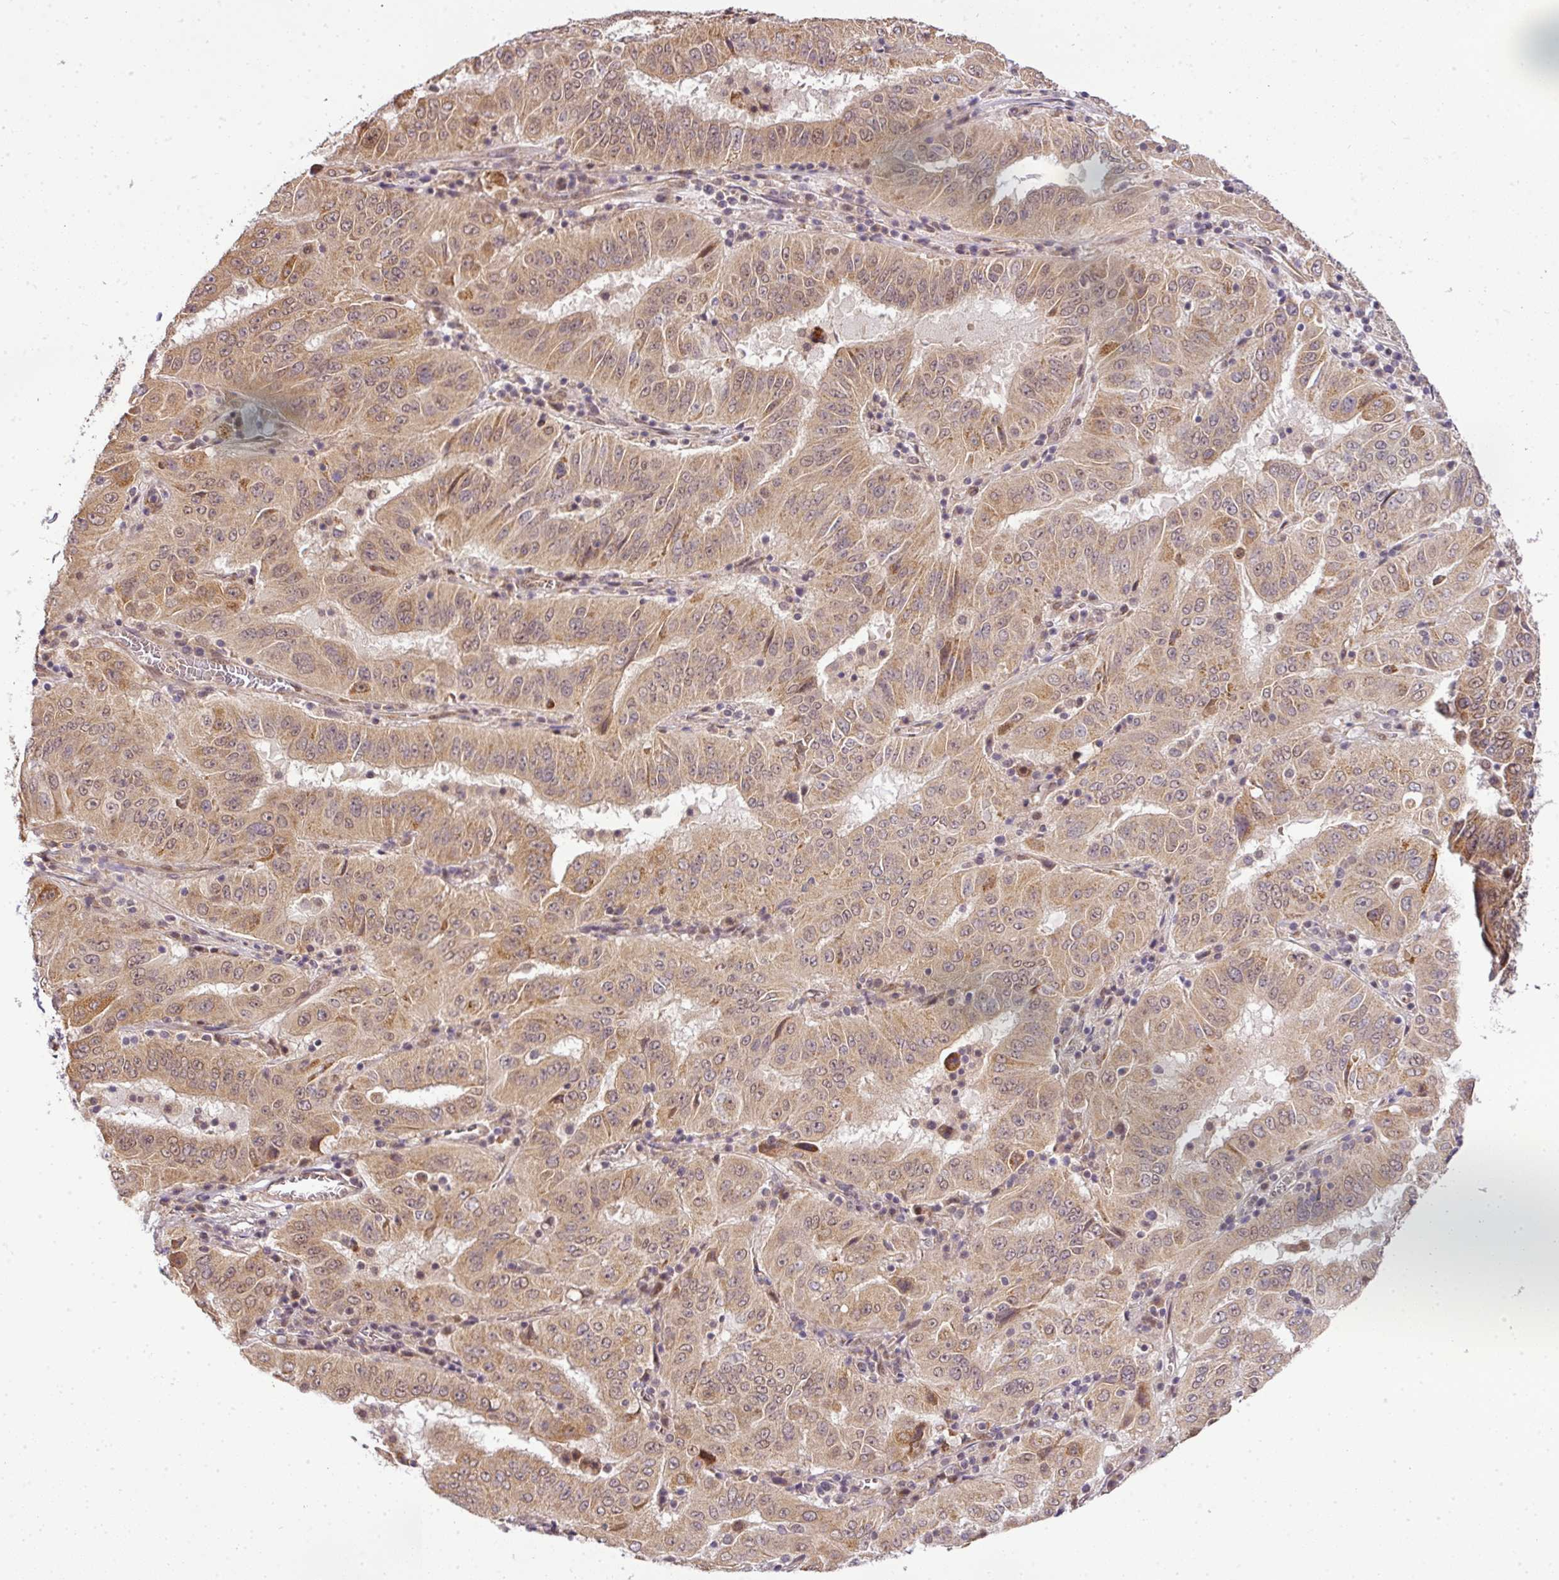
{"staining": {"intensity": "moderate", "quantity": ">75%", "location": "cytoplasmic/membranous,nuclear"}, "tissue": "pancreatic cancer", "cell_type": "Tumor cells", "image_type": "cancer", "snomed": [{"axis": "morphology", "description": "Adenocarcinoma, NOS"}, {"axis": "topography", "description": "Pancreas"}], "caption": "Immunohistochemistry (IHC) of pancreatic cancer reveals medium levels of moderate cytoplasmic/membranous and nuclear expression in approximately >75% of tumor cells.", "gene": "C1orf226", "patient": {"sex": "male", "age": 63}}